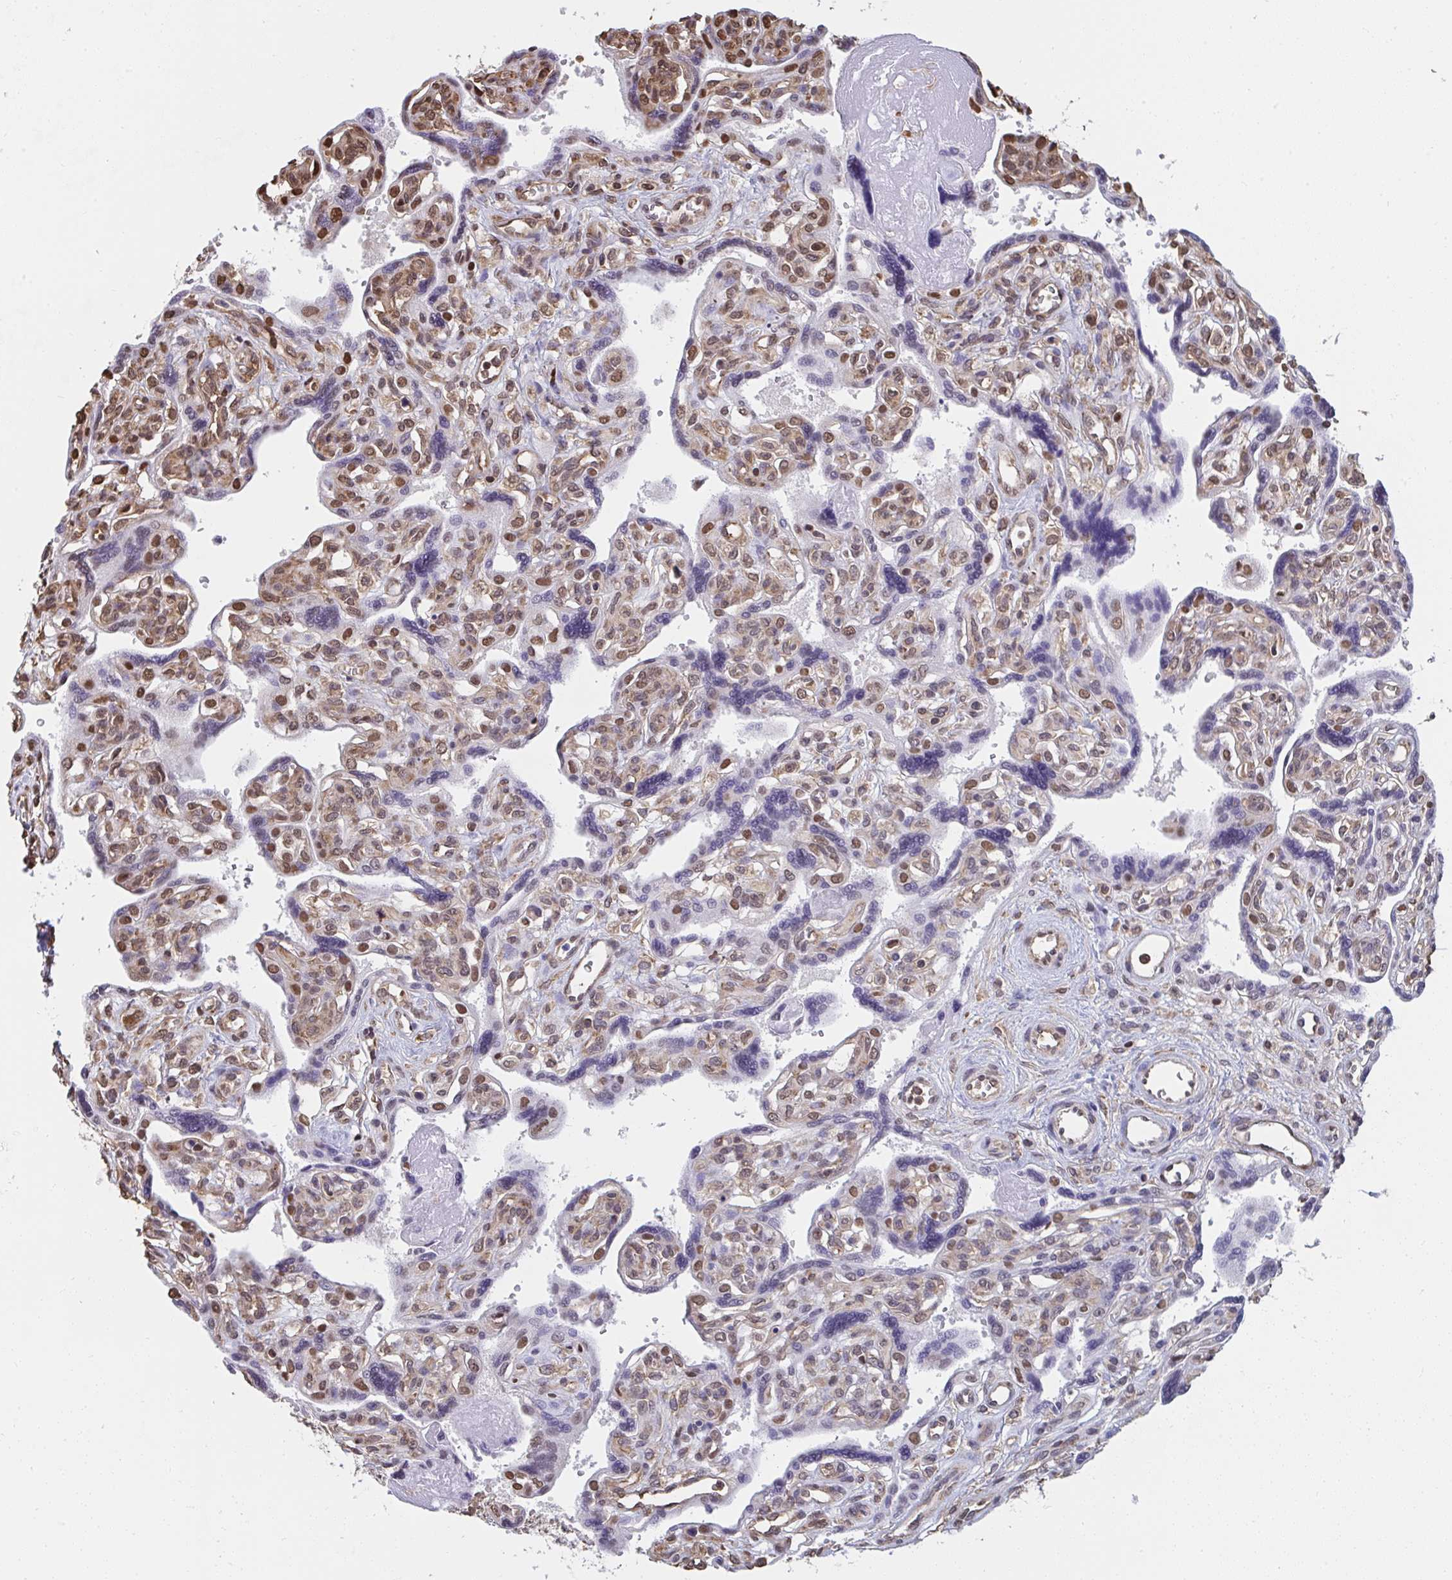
{"staining": {"intensity": "weak", "quantity": "25%-75%", "location": "nuclear"}, "tissue": "placenta", "cell_type": "Trophoblastic cells", "image_type": "normal", "snomed": [{"axis": "morphology", "description": "Normal tissue, NOS"}, {"axis": "topography", "description": "Placenta"}], "caption": "Normal placenta shows weak nuclear positivity in about 25%-75% of trophoblastic cells, visualized by immunohistochemistry.", "gene": "SYNCRIP", "patient": {"sex": "female", "age": 39}}